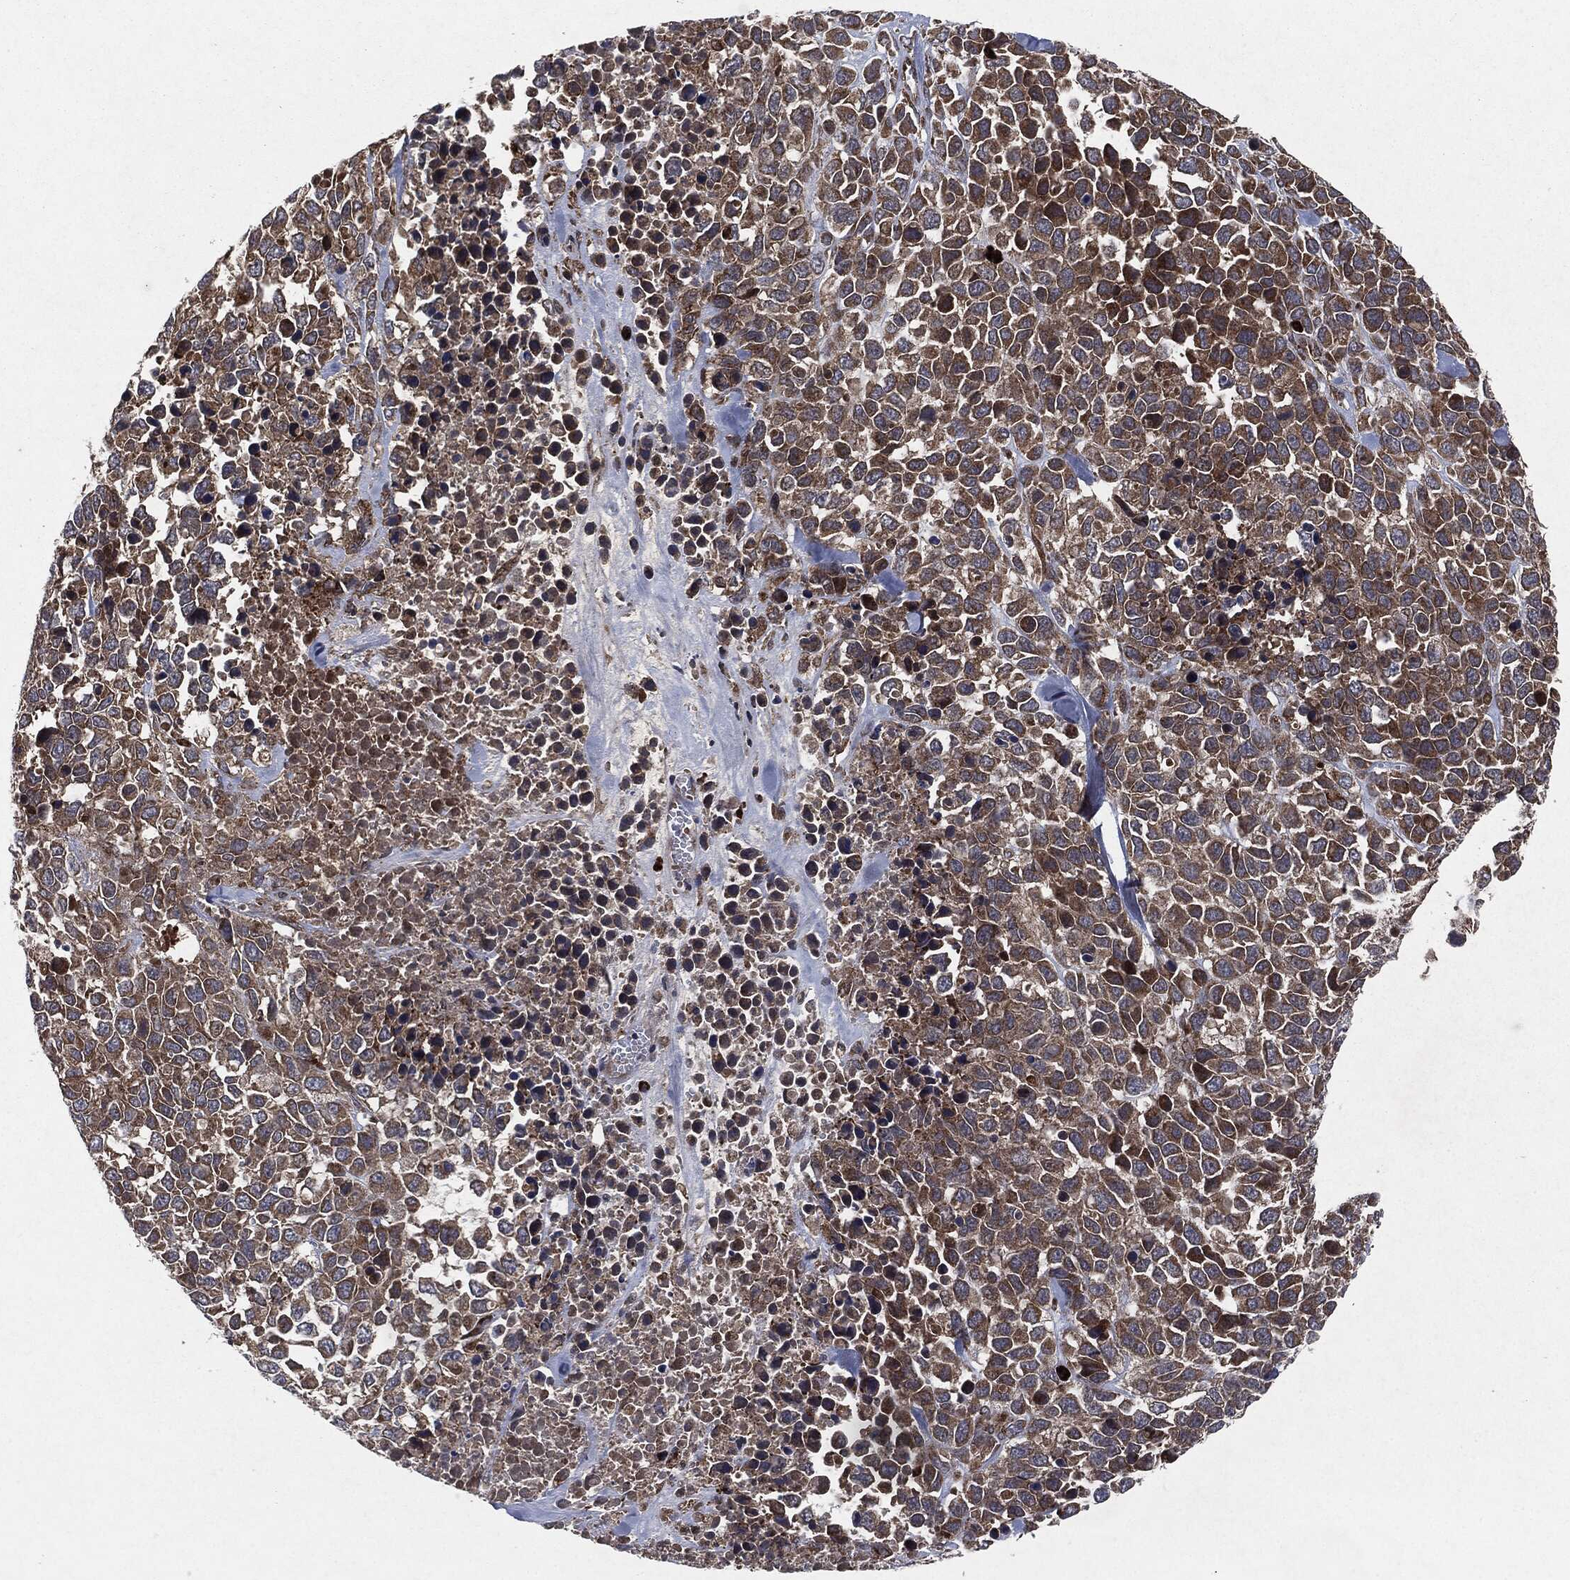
{"staining": {"intensity": "strong", "quantity": "<25%", "location": "cytoplasmic/membranous"}, "tissue": "melanoma", "cell_type": "Tumor cells", "image_type": "cancer", "snomed": [{"axis": "morphology", "description": "Malignant melanoma, Metastatic site"}, {"axis": "topography", "description": "Skin"}], "caption": "Brown immunohistochemical staining in melanoma exhibits strong cytoplasmic/membranous positivity in approximately <25% of tumor cells. The protein is shown in brown color, while the nuclei are stained blue.", "gene": "RAF1", "patient": {"sex": "male", "age": 84}}